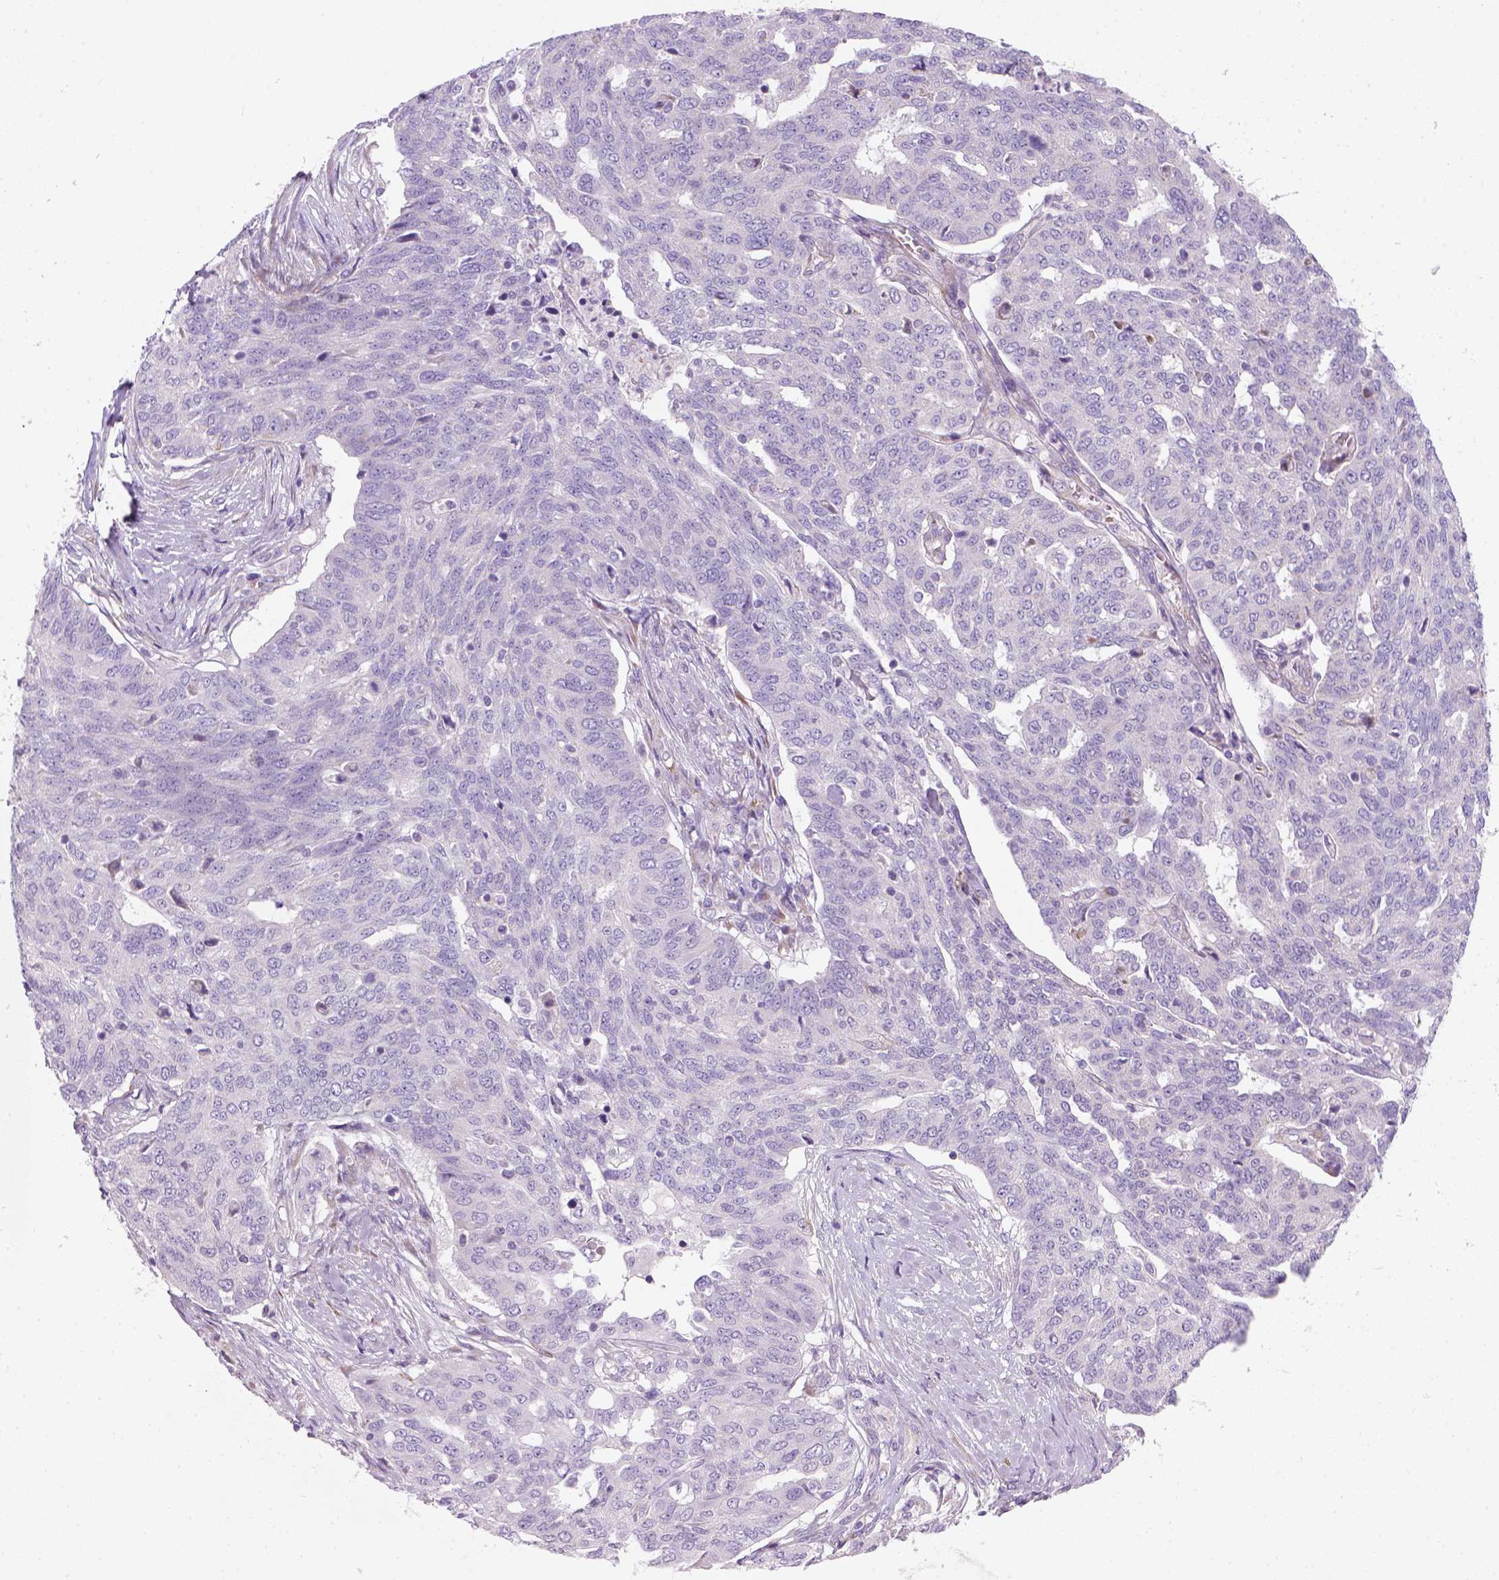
{"staining": {"intensity": "negative", "quantity": "none", "location": "none"}, "tissue": "ovarian cancer", "cell_type": "Tumor cells", "image_type": "cancer", "snomed": [{"axis": "morphology", "description": "Cystadenocarcinoma, serous, NOS"}, {"axis": "topography", "description": "Ovary"}], "caption": "Immunohistochemistry micrograph of ovarian cancer (serous cystadenocarcinoma) stained for a protein (brown), which reveals no positivity in tumor cells. (DAB (3,3'-diaminobenzidine) immunohistochemistry (IHC), high magnification).", "gene": "CES2", "patient": {"sex": "female", "age": 67}}